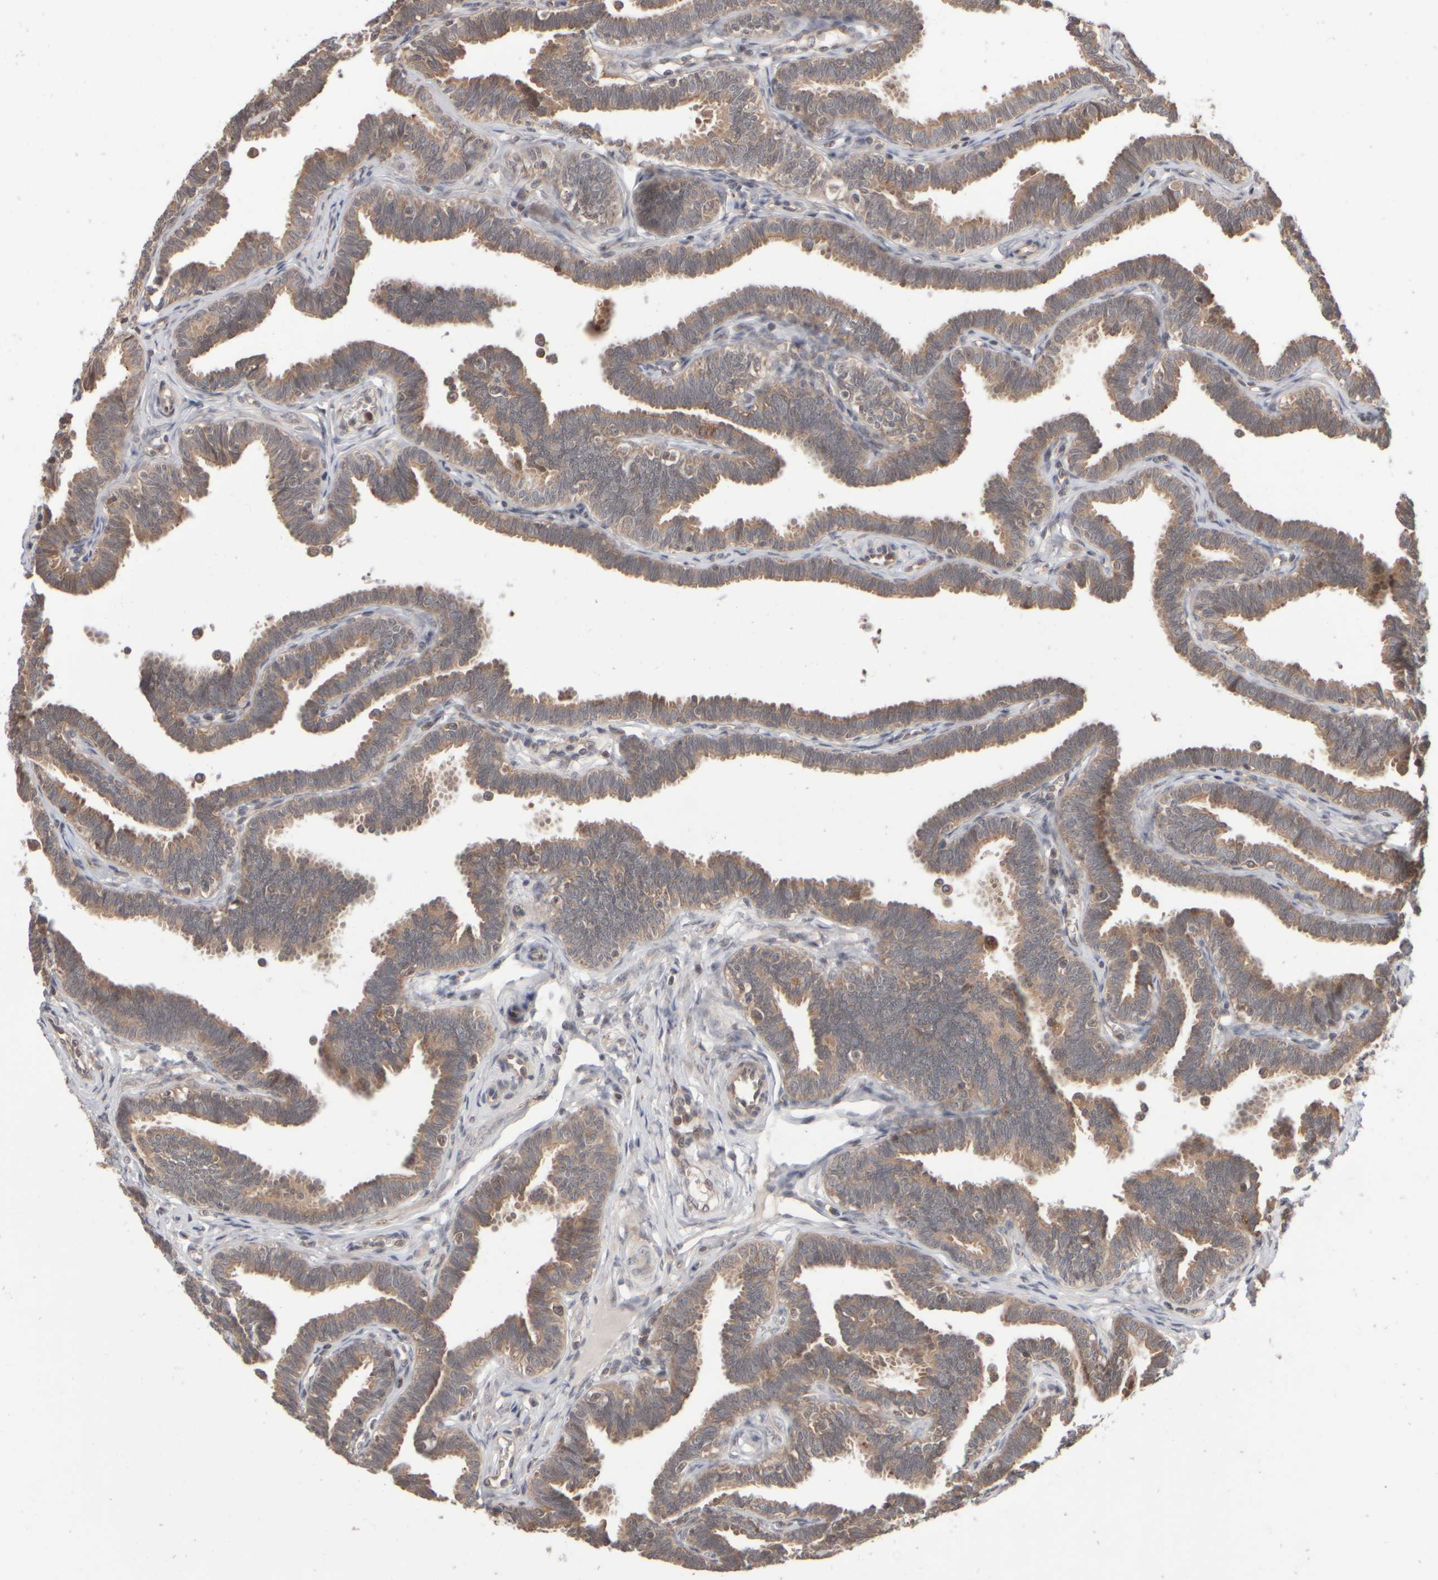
{"staining": {"intensity": "moderate", "quantity": ">75%", "location": "cytoplasmic/membranous"}, "tissue": "fallopian tube", "cell_type": "Glandular cells", "image_type": "normal", "snomed": [{"axis": "morphology", "description": "Normal tissue, NOS"}, {"axis": "topography", "description": "Fallopian tube"}, {"axis": "topography", "description": "Ovary"}], "caption": "Fallopian tube stained for a protein (brown) exhibits moderate cytoplasmic/membranous positive staining in approximately >75% of glandular cells.", "gene": "ABHD11", "patient": {"sex": "female", "age": 23}}